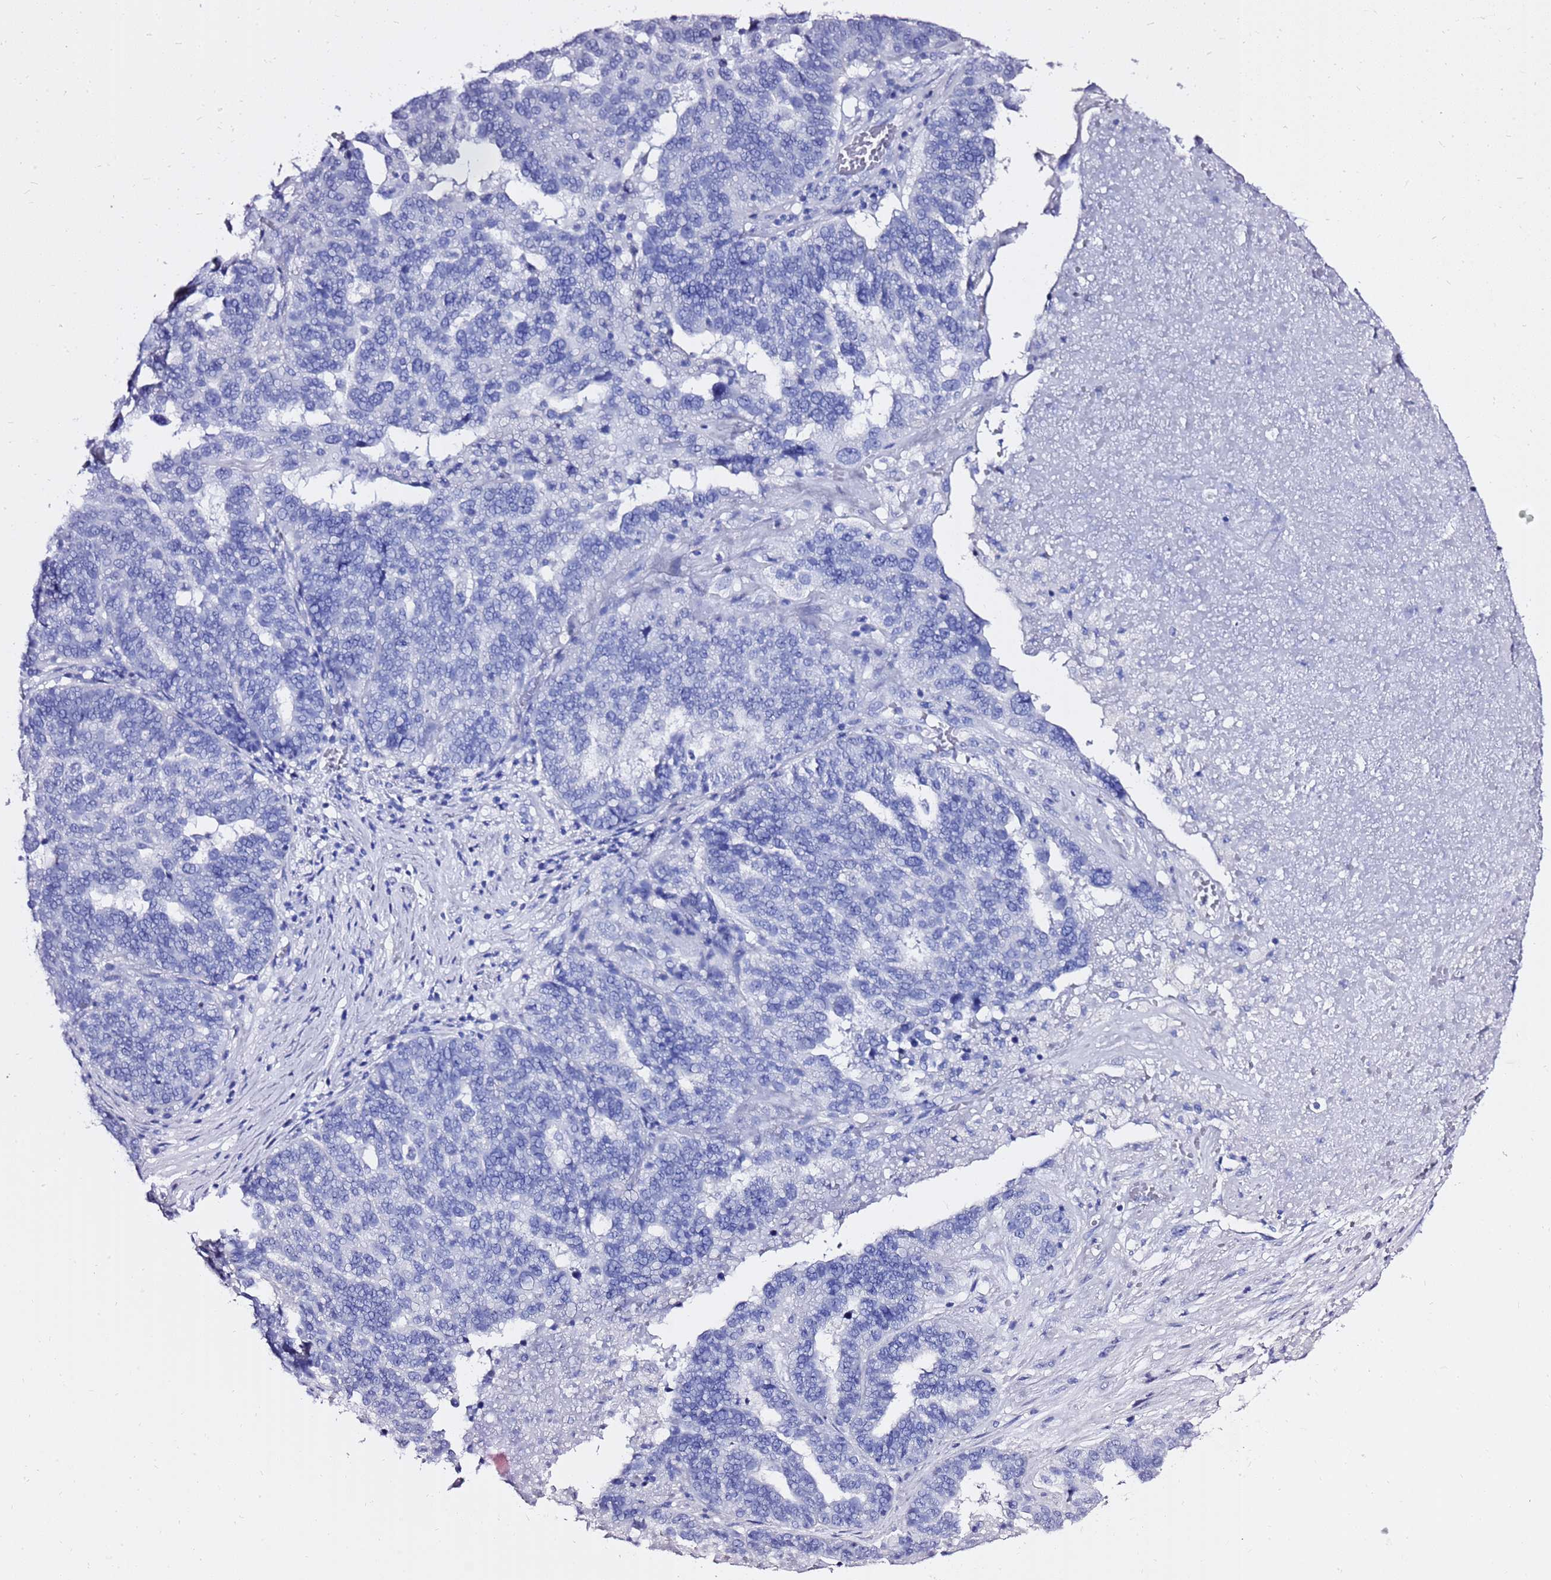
{"staining": {"intensity": "negative", "quantity": "none", "location": "none"}, "tissue": "ovarian cancer", "cell_type": "Tumor cells", "image_type": "cancer", "snomed": [{"axis": "morphology", "description": "Cystadenocarcinoma, serous, NOS"}, {"axis": "topography", "description": "Ovary"}], "caption": "IHC photomicrograph of neoplastic tissue: ovarian serous cystadenocarcinoma stained with DAB (3,3'-diaminobenzidine) demonstrates no significant protein expression in tumor cells.", "gene": "LIPF", "patient": {"sex": "female", "age": 59}}